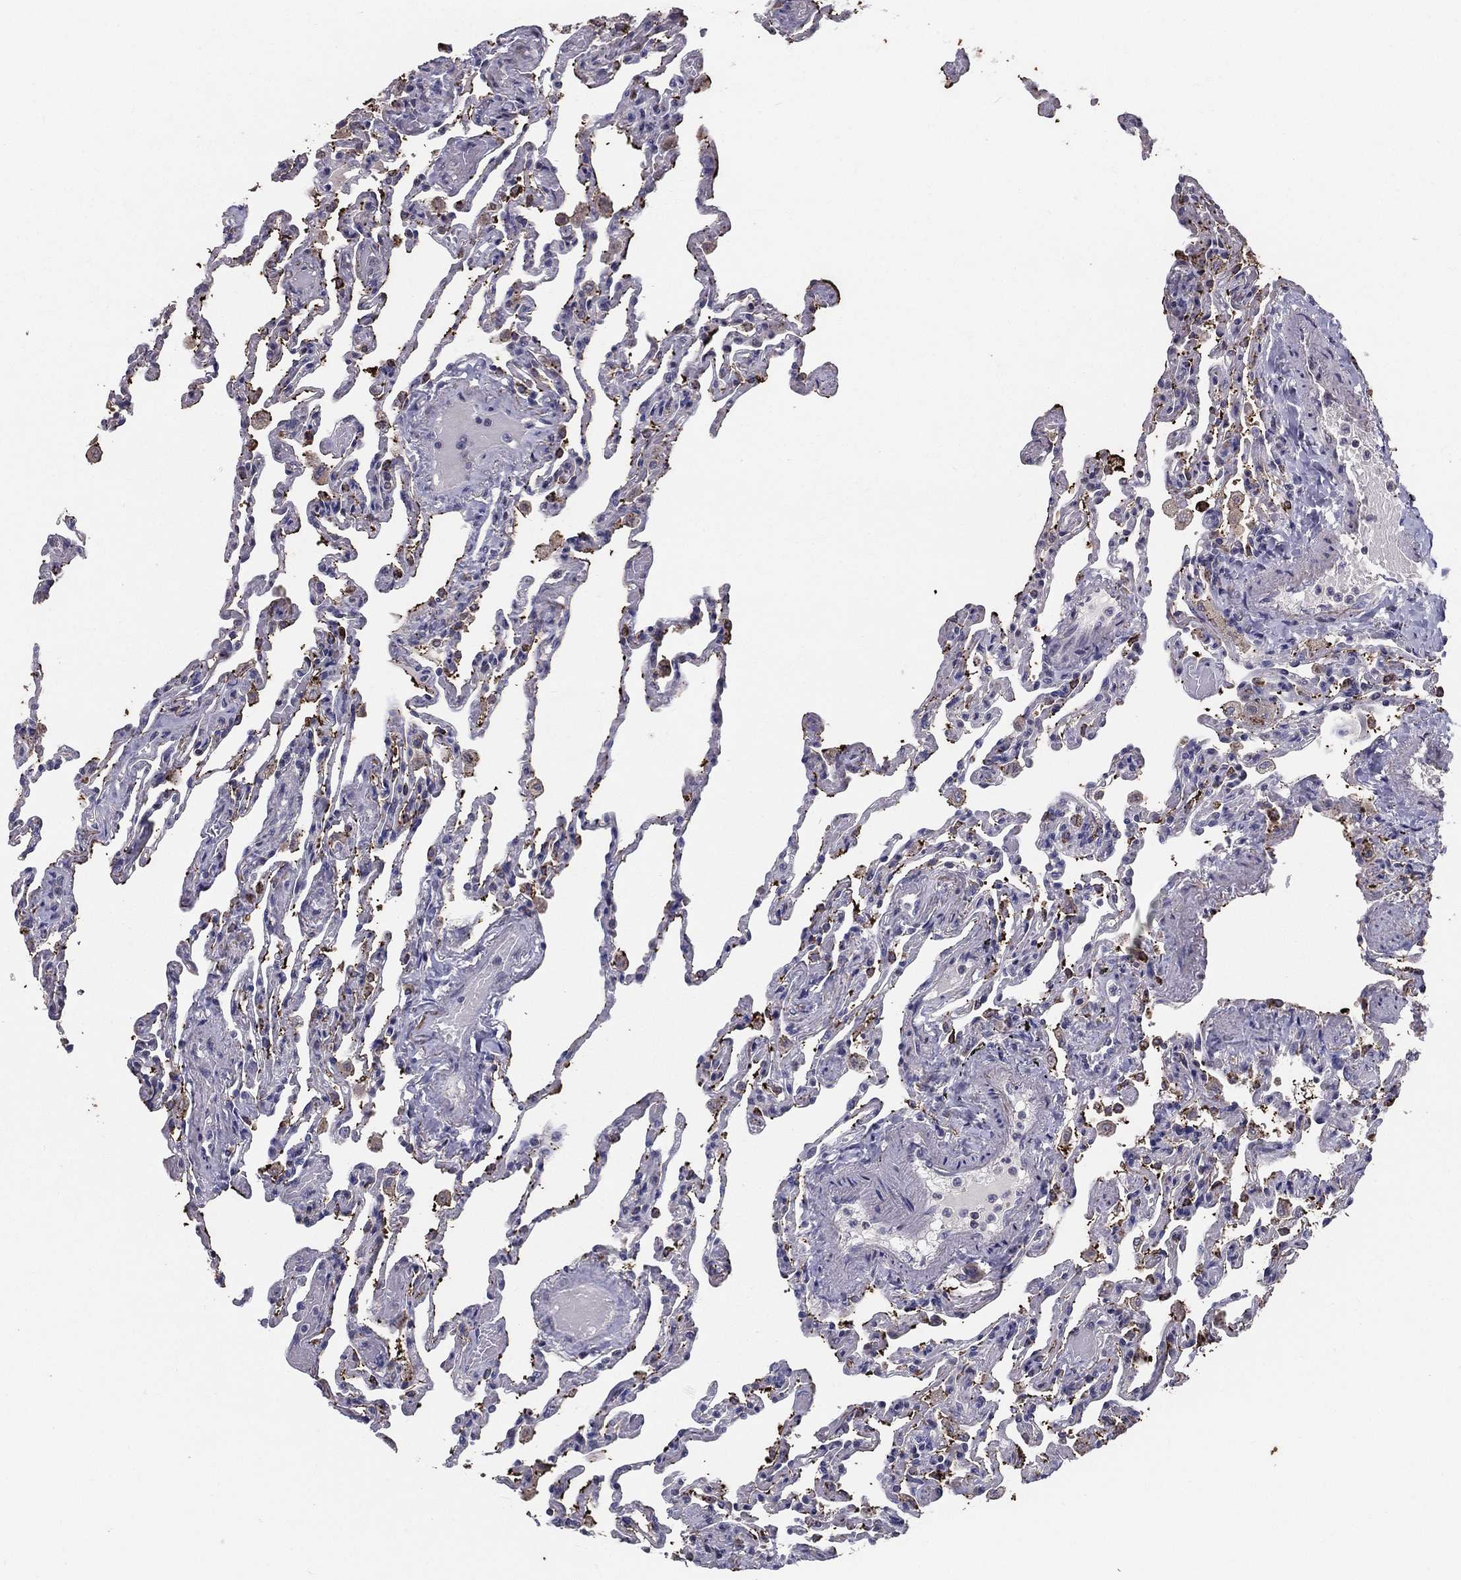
{"staining": {"intensity": "negative", "quantity": "none", "location": "none"}, "tissue": "lung", "cell_type": "Alveolar cells", "image_type": "normal", "snomed": [{"axis": "morphology", "description": "Normal tissue, NOS"}, {"axis": "topography", "description": "Lung"}], "caption": "Immunohistochemistry micrograph of normal lung: human lung stained with DAB demonstrates no significant protein positivity in alveolar cells. The staining is performed using DAB brown chromogen with nuclei counter-stained in using hematoxylin.", "gene": "PCSK1", "patient": {"sex": "female", "age": 43}}